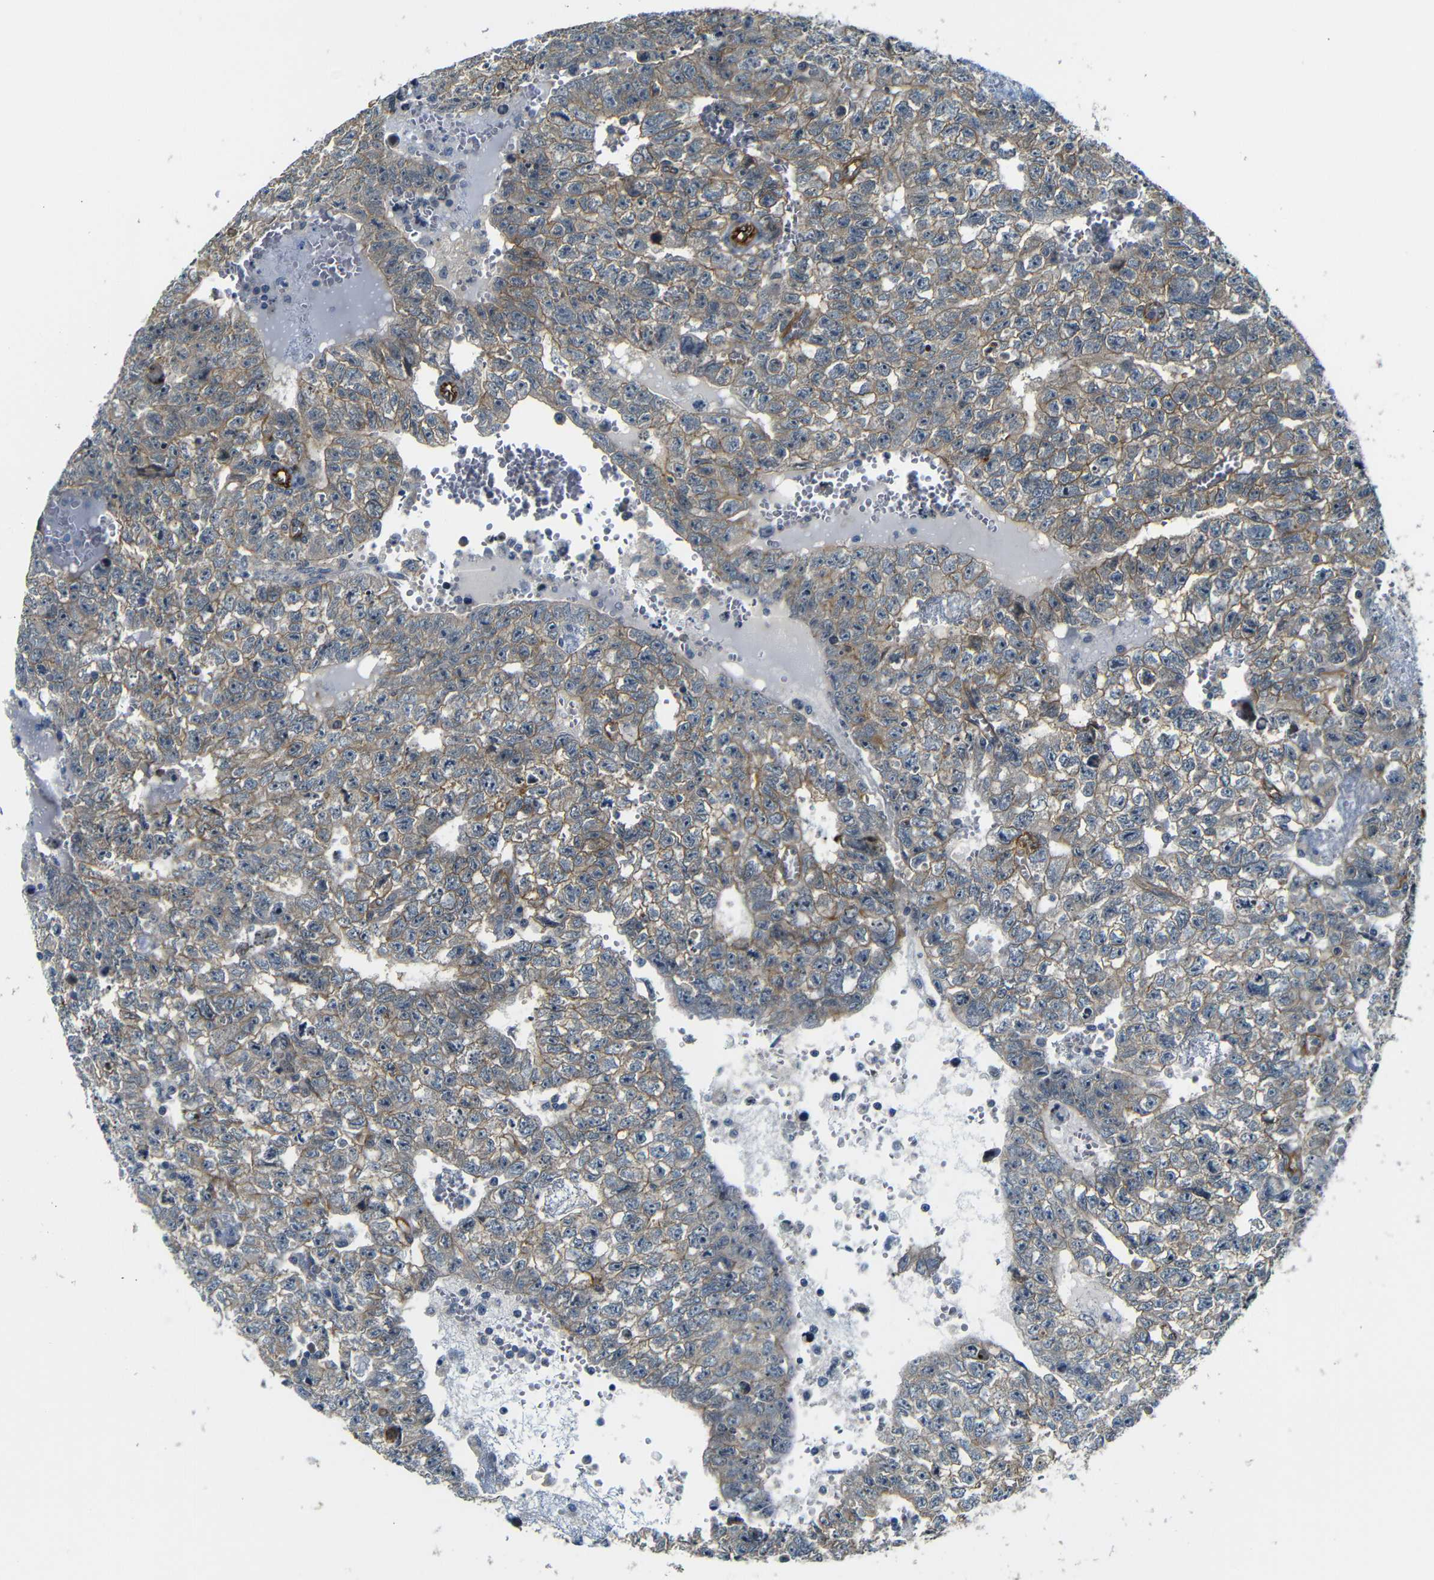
{"staining": {"intensity": "weak", "quantity": ">75%", "location": "cytoplasmic/membranous"}, "tissue": "testis cancer", "cell_type": "Tumor cells", "image_type": "cancer", "snomed": [{"axis": "morphology", "description": "Seminoma, NOS"}, {"axis": "morphology", "description": "Carcinoma, Embryonal, NOS"}, {"axis": "topography", "description": "Testis"}], "caption": "High-magnification brightfield microscopy of testis embryonal carcinoma stained with DAB (brown) and counterstained with hematoxylin (blue). tumor cells exhibit weak cytoplasmic/membranous expression is seen in about>75% of cells. (DAB IHC, brown staining for protein, blue staining for nuclei).", "gene": "RELL1", "patient": {"sex": "male", "age": 38}}